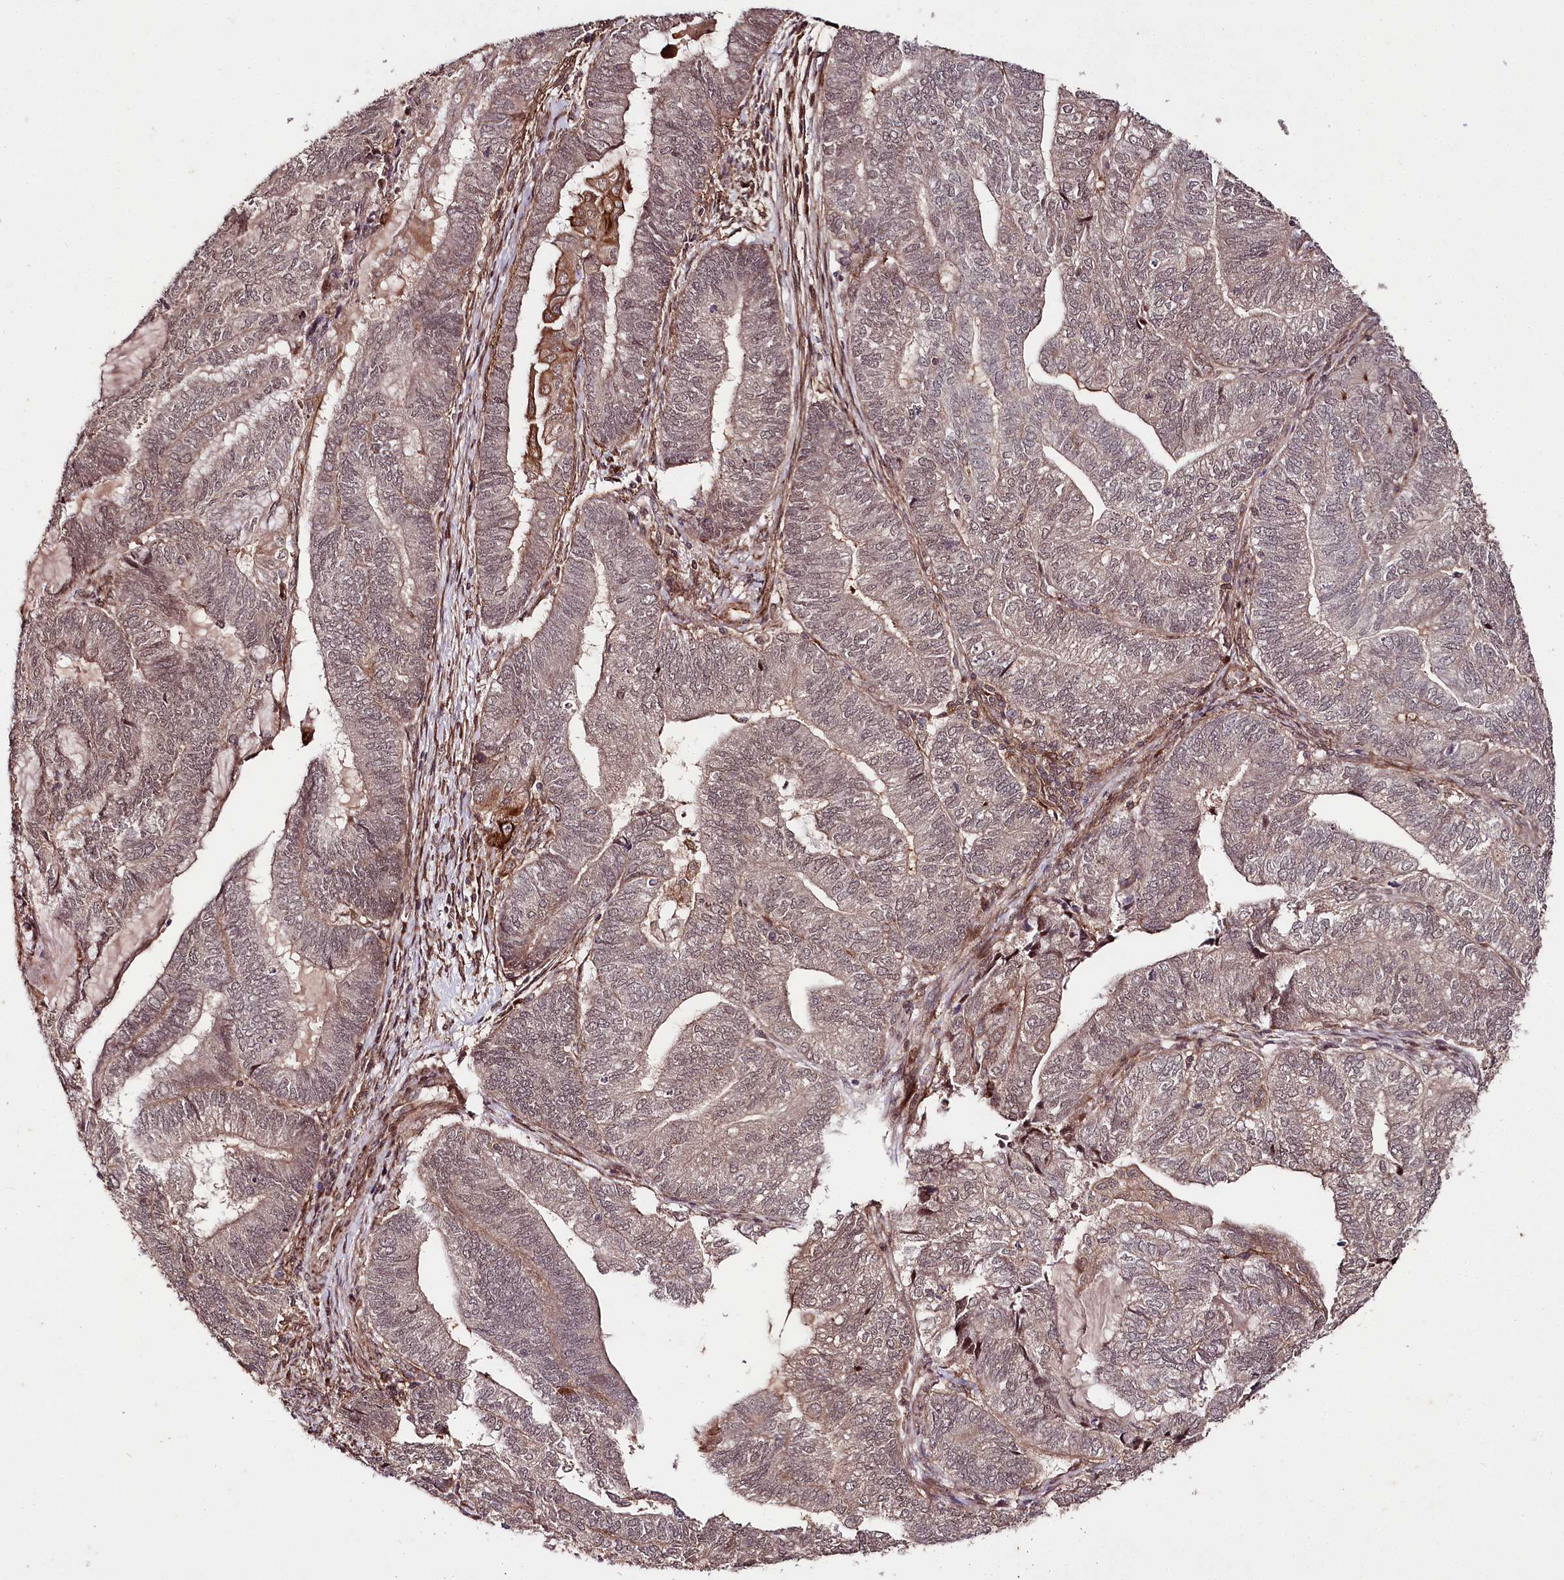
{"staining": {"intensity": "weak", "quantity": "<25%", "location": "cytoplasmic/membranous"}, "tissue": "endometrial cancer", "cell_type": "Tumor cells", "image_type": "cancer", "snomed": [{"axis": "morphology", "description": "Adenocarcinoma, NOS"}, {"axis": "topography", "description": "Uterus"}, {"axis": "topography", "description": "Endometrium"}], "caption": "Immunohistochemical staining of endometrial cancer (adenocarcinoma) shows no significant positivity in tumor cells.", "gene": "PHLDB1", "patient": {"sex": "female", "age": 70}}